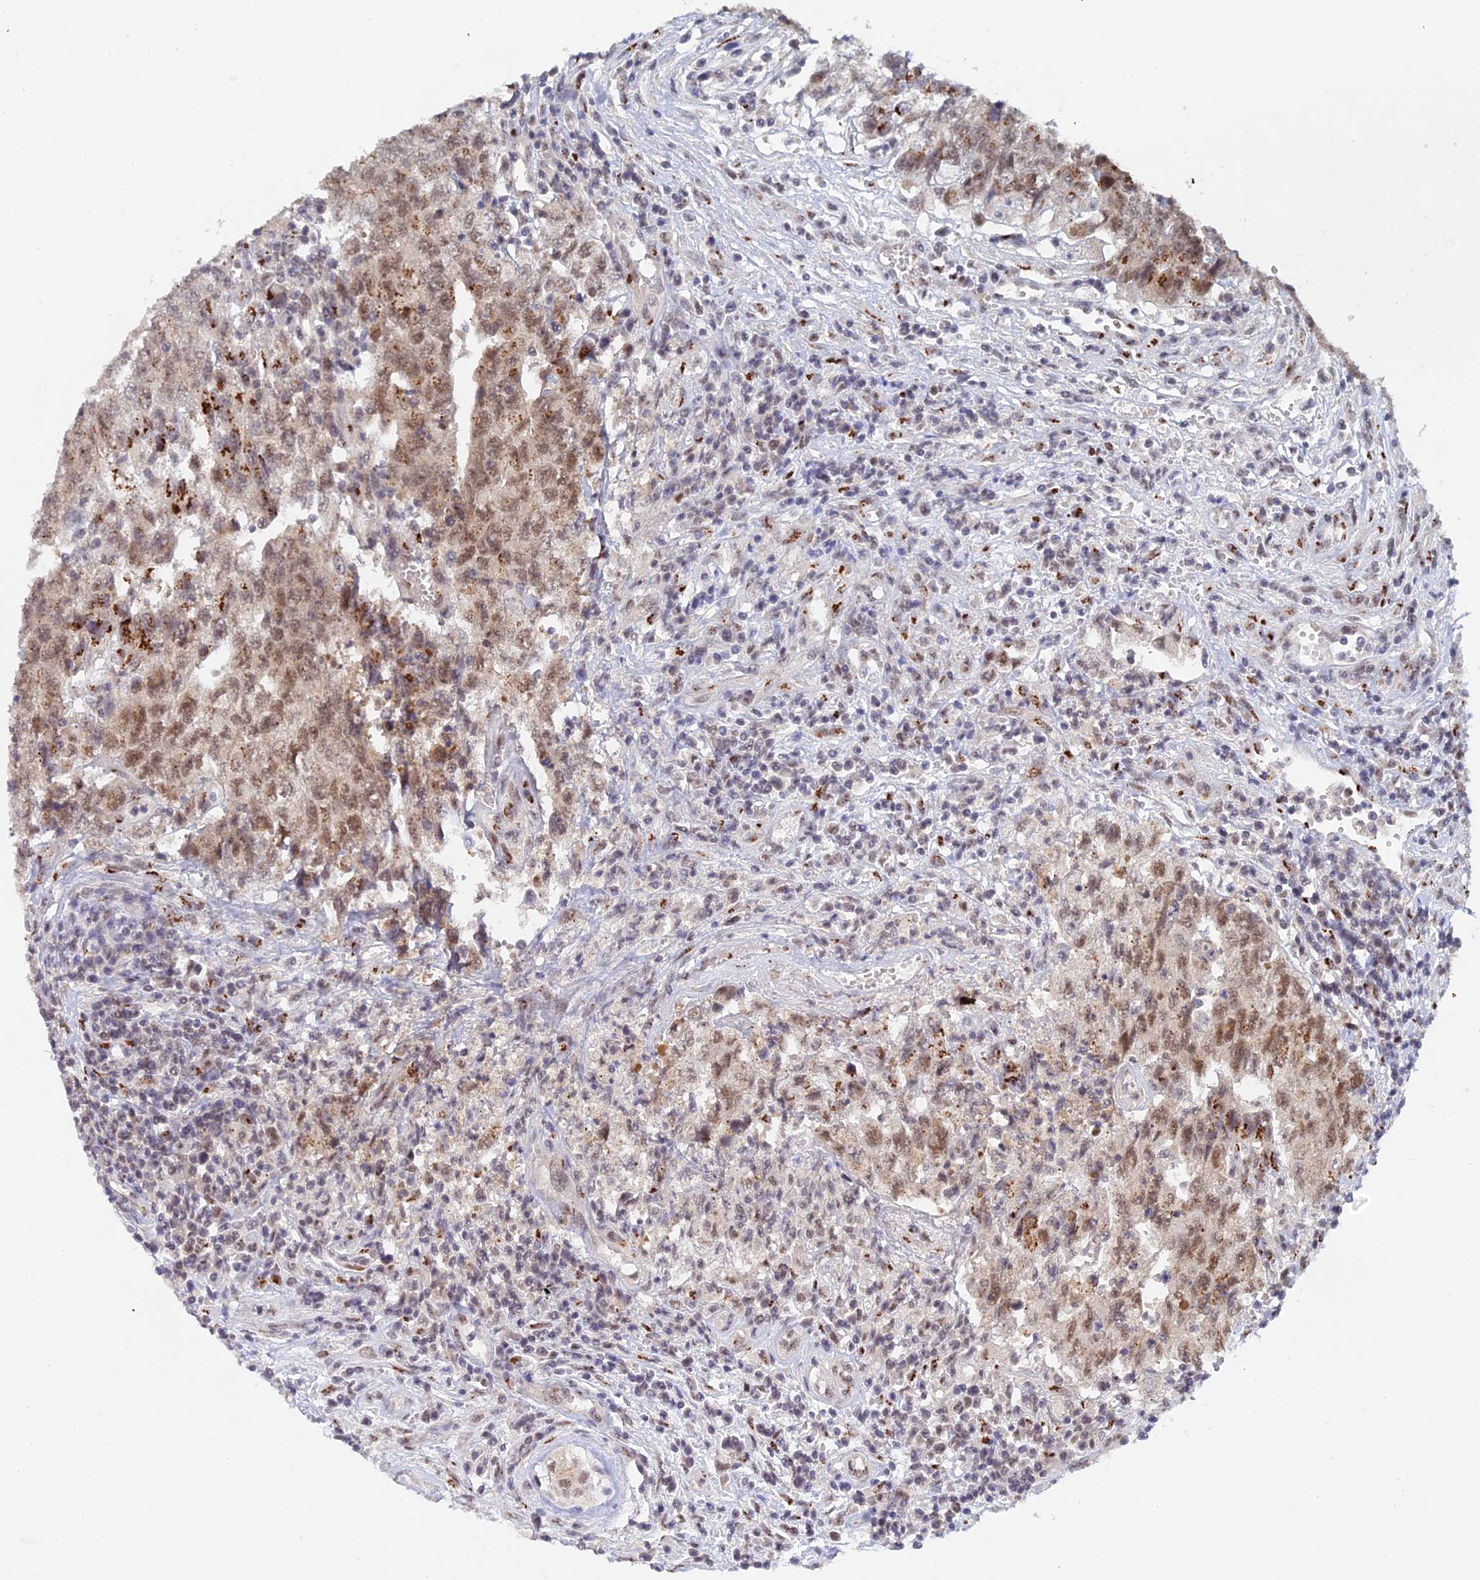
{"staining": {"intensity": "strong", "quantity": ">75%", "location": "cytoplasmic/membranous,nuclear"}, "tissue": "testis cancer", "cell_type": "Tumor cells", "image_type": "cancer", "snomed": [{"axis": "morphology", "description": "Carcinoma, Embryonal, NOS"}, {"axis": "topography", "description": "Testis"}], "caption": "Protein staining of testis cancer tissue exhibits strong cytoplasmic/membranous and nuclear expression in approximately >75% of tumor cells.", "gene": "THOC3", "patient": {"sex": "male", "age": 34}}